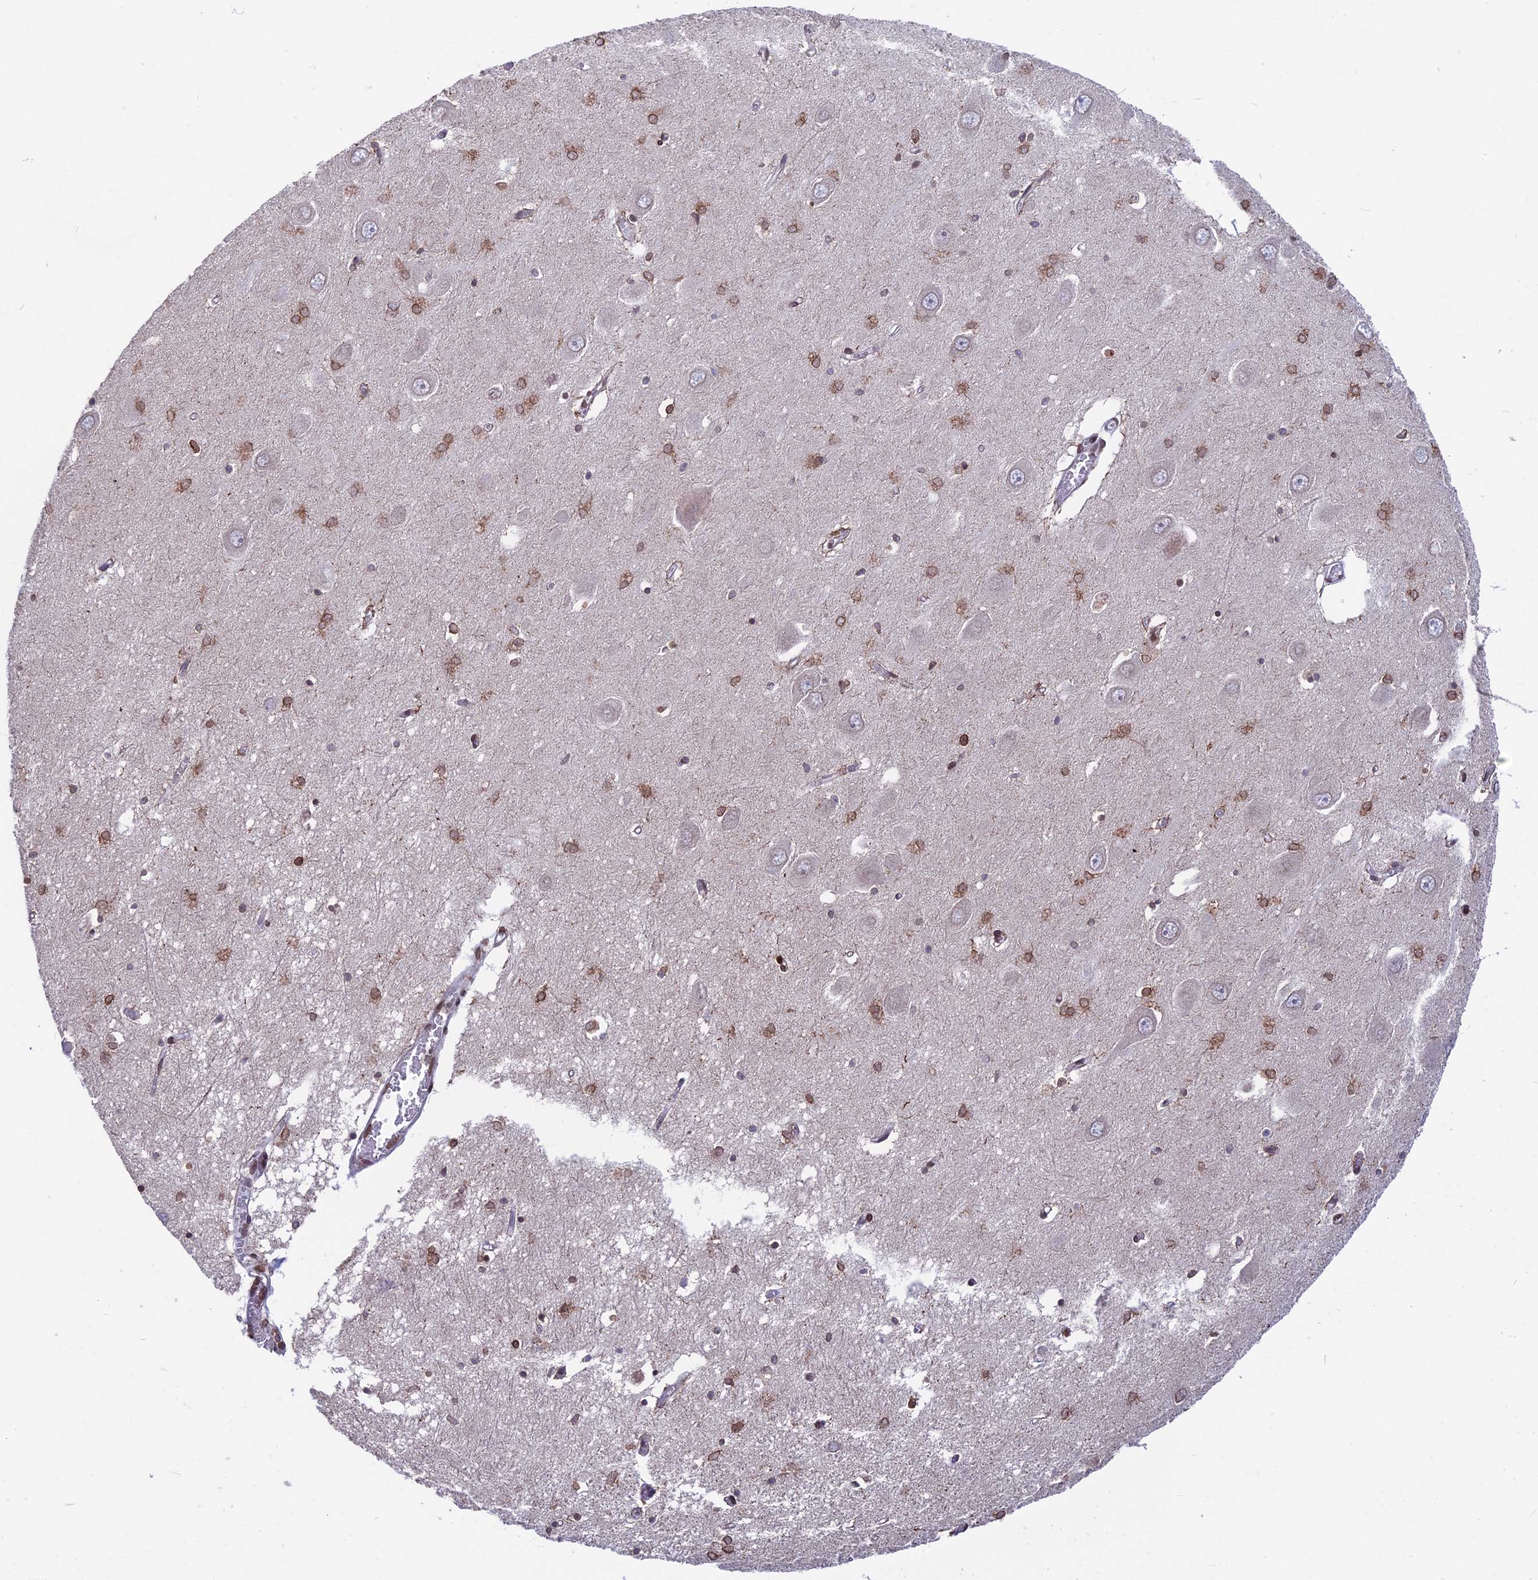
{"staining": {"intensity": "moderate", "quantity": ">75%", "location": "cytoplasmic/membranous,nuclear"}, "tissue": "hippocampus", "cell_type": "Glial cells", "image_type": "normal", "snomed": [{"axis": "morphology", "description": "Normal tissue, NOS"}, {"axis": "topography", "description": "Hippocampus"}], "caption": "Moderate cytoplasmic/membranous,nuclear staining is present in approximately >75% of glial cells in normal hippocampus. The staining was performed using DAB to visualize the protein expression in brown, while the nuclei were stained in blue with hematoxylin (Magnification: 20x).", "gene": "PTCHD4", "patient": {"sex": "male", "age": 70}}